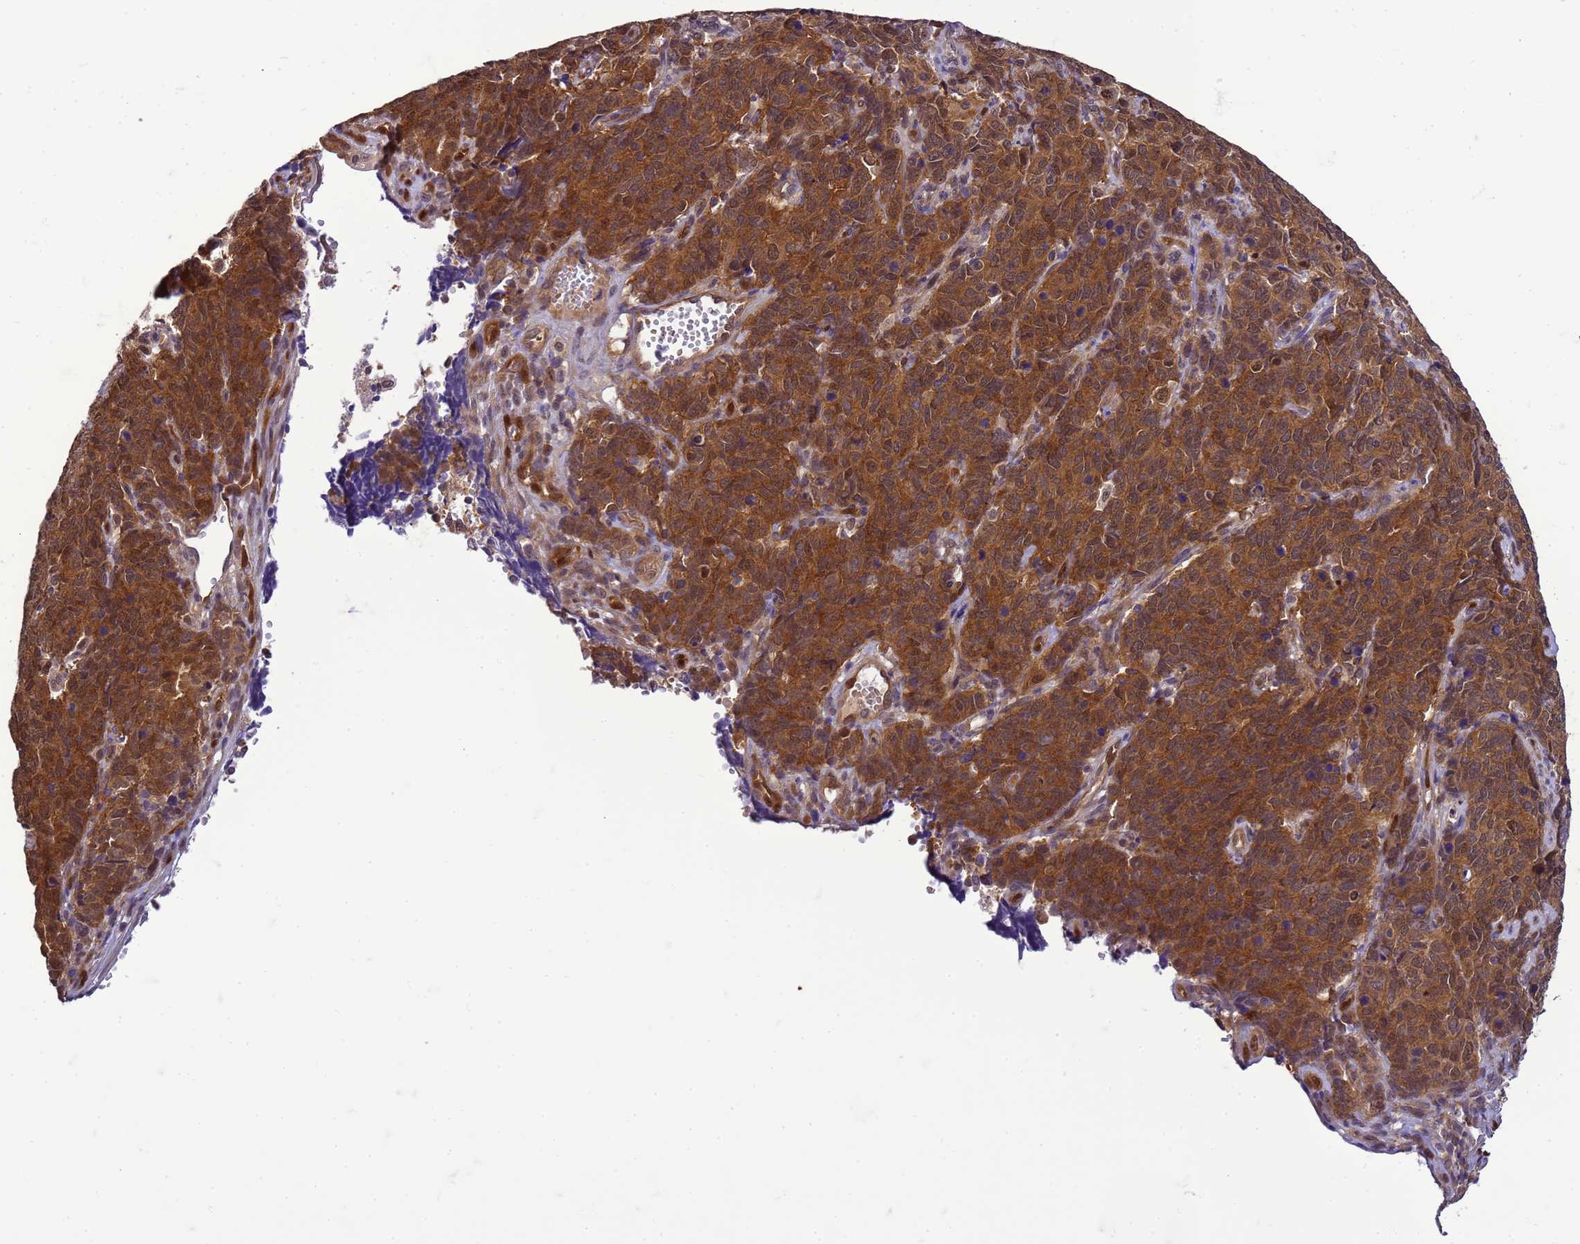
{"staining": {"intensity": "strong", "quantity": ">75%", "location": "cytoplasmic/membranous"}, "tissue": "cervical cancer", "cell_type": "Tumor cells", "image_type": "cancer", "snomed": [{"axis": "morphology", "description": "Squamous cell carcinoma, NOS"}, {"axis": "topography", "description": "Cervix"}], "caption": "Human squamous cell carcinoma (cervical) stained for a protein (brown) demonstrates strong cytoplasmic/membranous positive positivity in approximately >75% of tumor cells.", "gene": "DDI2", "patient": {"sex": "female", "age": 60}}